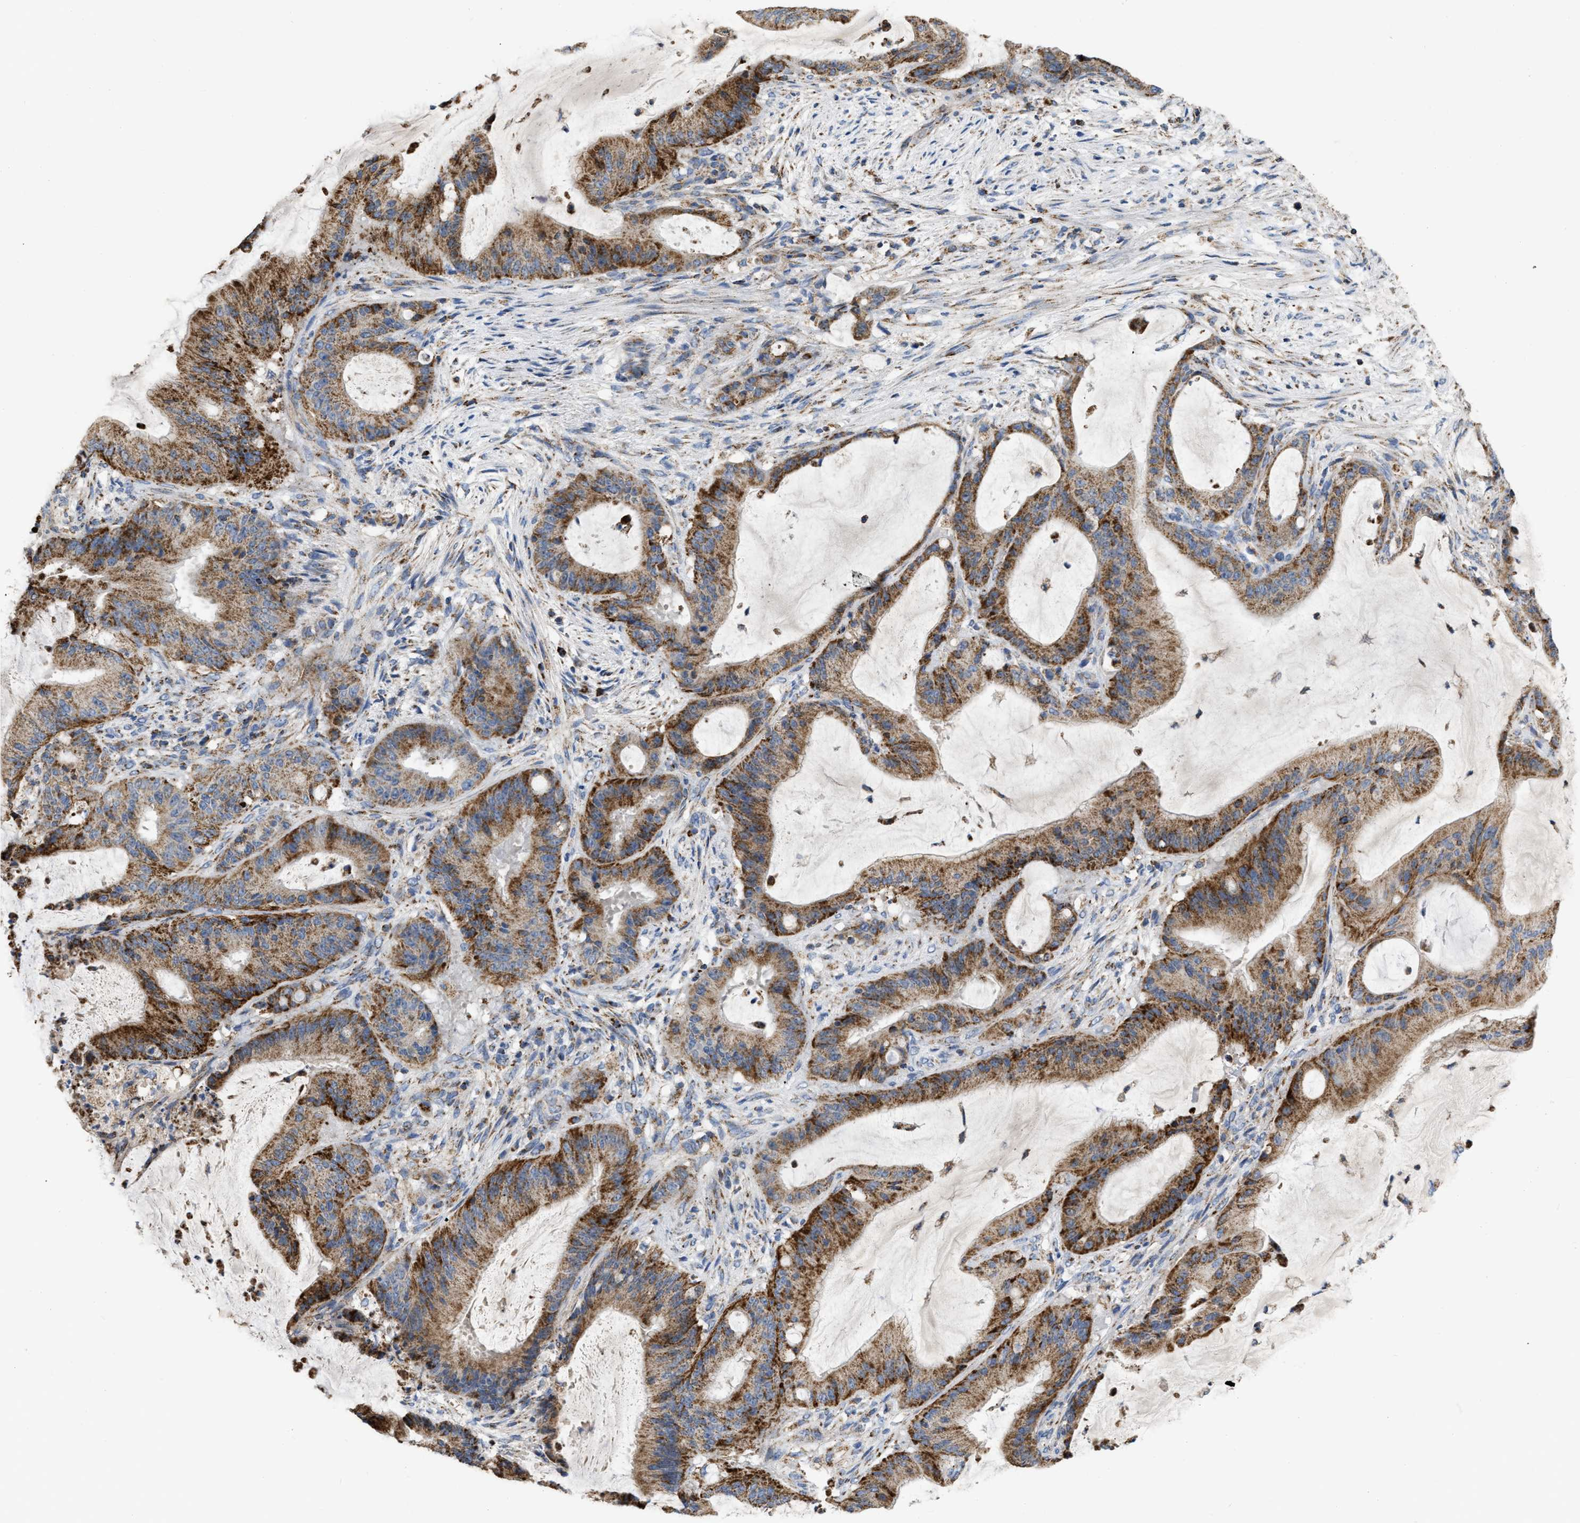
{"staining": {"intensity": "strong", "quantity": ">75%", "location": "cytoplasmic/membranous"}, "tissue": "liver cancer", "cell_type": "Tumor cells", "image_type": "cancer", "snomed": [{"axis": "morphology", "description": "Normal tissue, NOS"}, {"axis": "morphology", "description": "Cholangiocarcinoma"}, {"axis": "topography", "description": "Liver"}, {"axis": "topography", "description": "Peripheral nerve tissue"}], "caption": "Liver cancer (cholangiocarcinoma) stained with a brown dye displays strong cytoplasmic/membranous positive staining in approximately >75% of tumor cells.", "gene": "CBLB", "patient": {"sex": "female", "age": 73}}